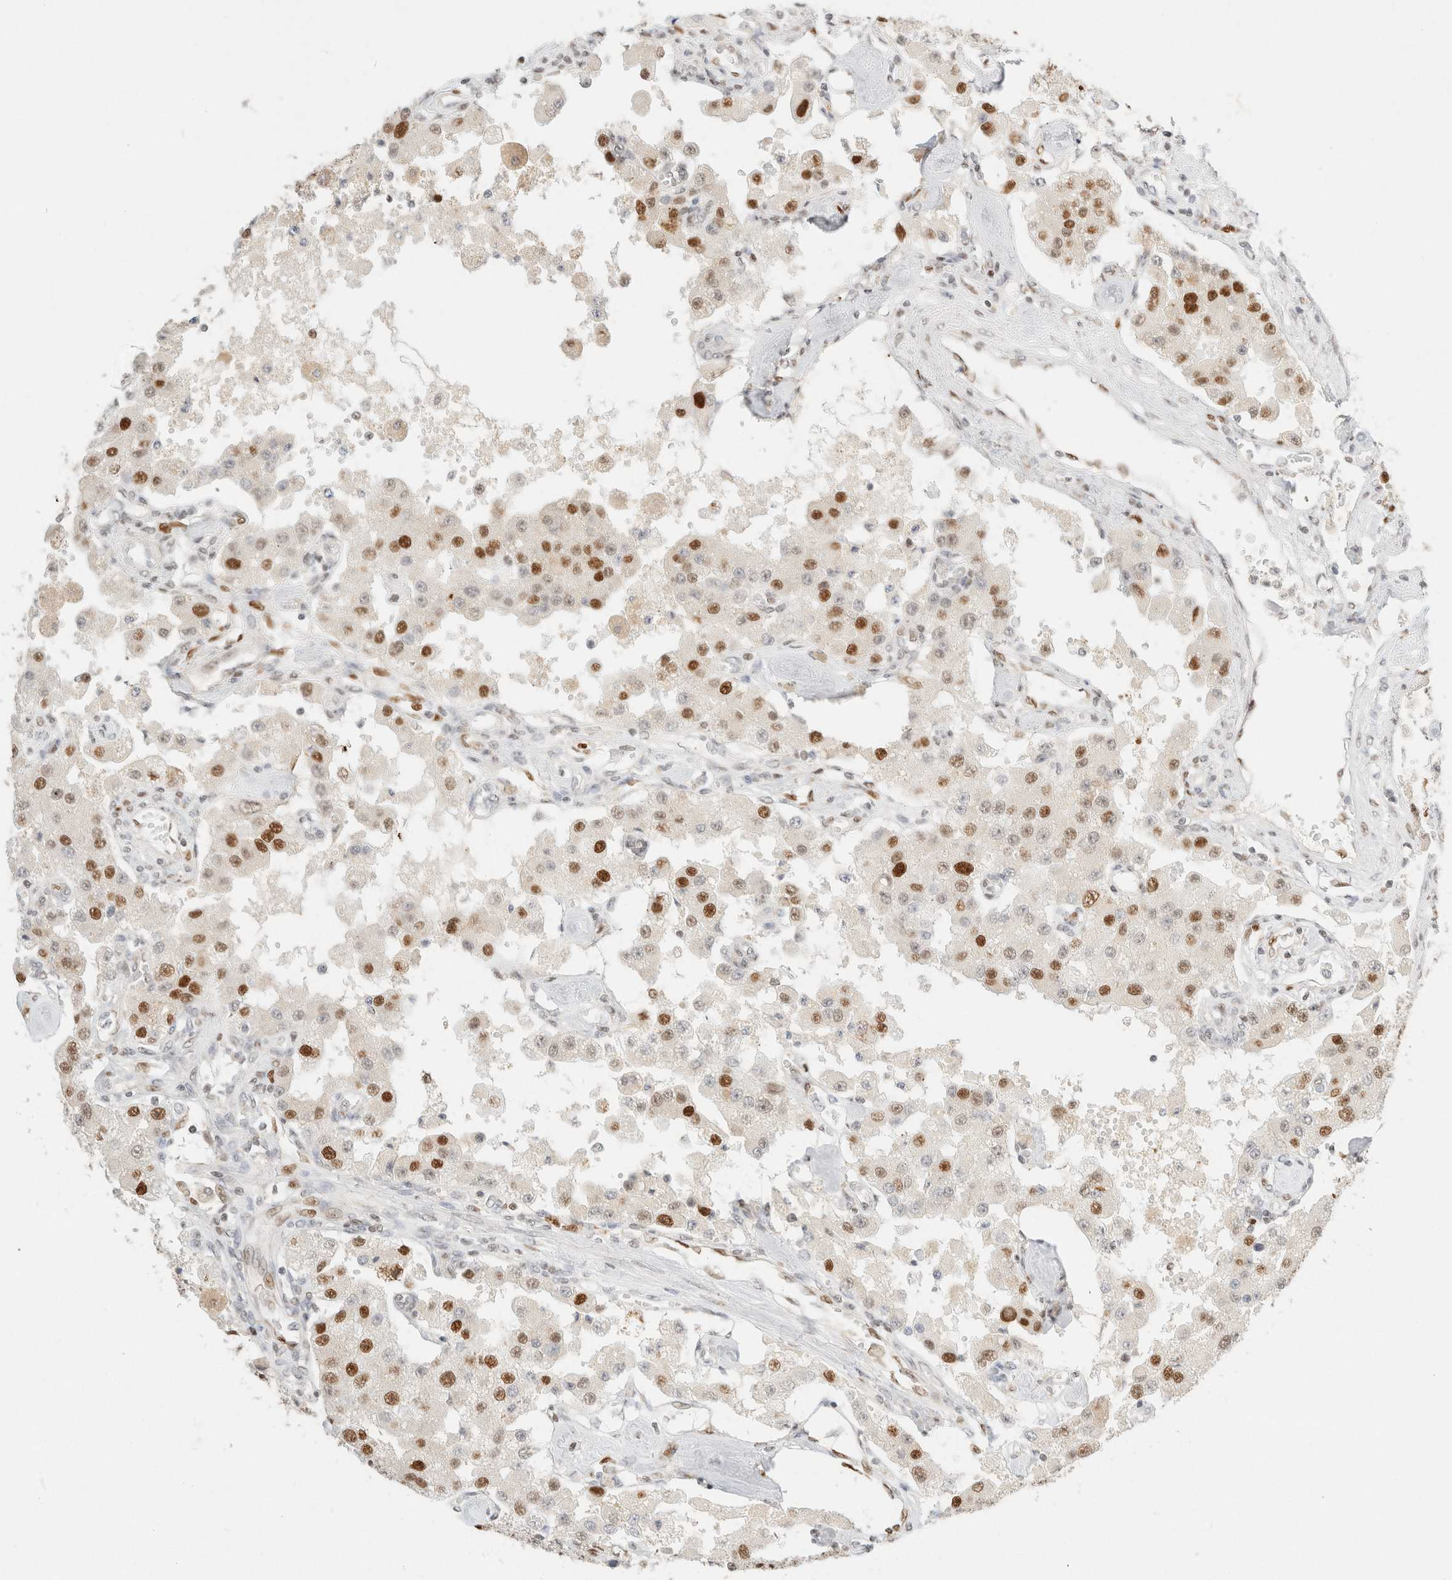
{"staining": {"intensity": "strong", "quantity": ">75%", "location": "nuclear"}, "tissue": "carcinoid", "cell_type": "Tumor cells", "image_type": "cancer", "snomed": [{"axis": "morphology", "description": "Carcinoid, malignant, NOS"}, {"axis": "topography", "description": "Pancreas"}], "caption": "About >75% of tumor cells in carcinoid demonstrate strong nuclear protein staining as visualized by brown immunohistochemical staining.", "gene": "DDB2", "patient": {"sex": "male", "age": 41}}